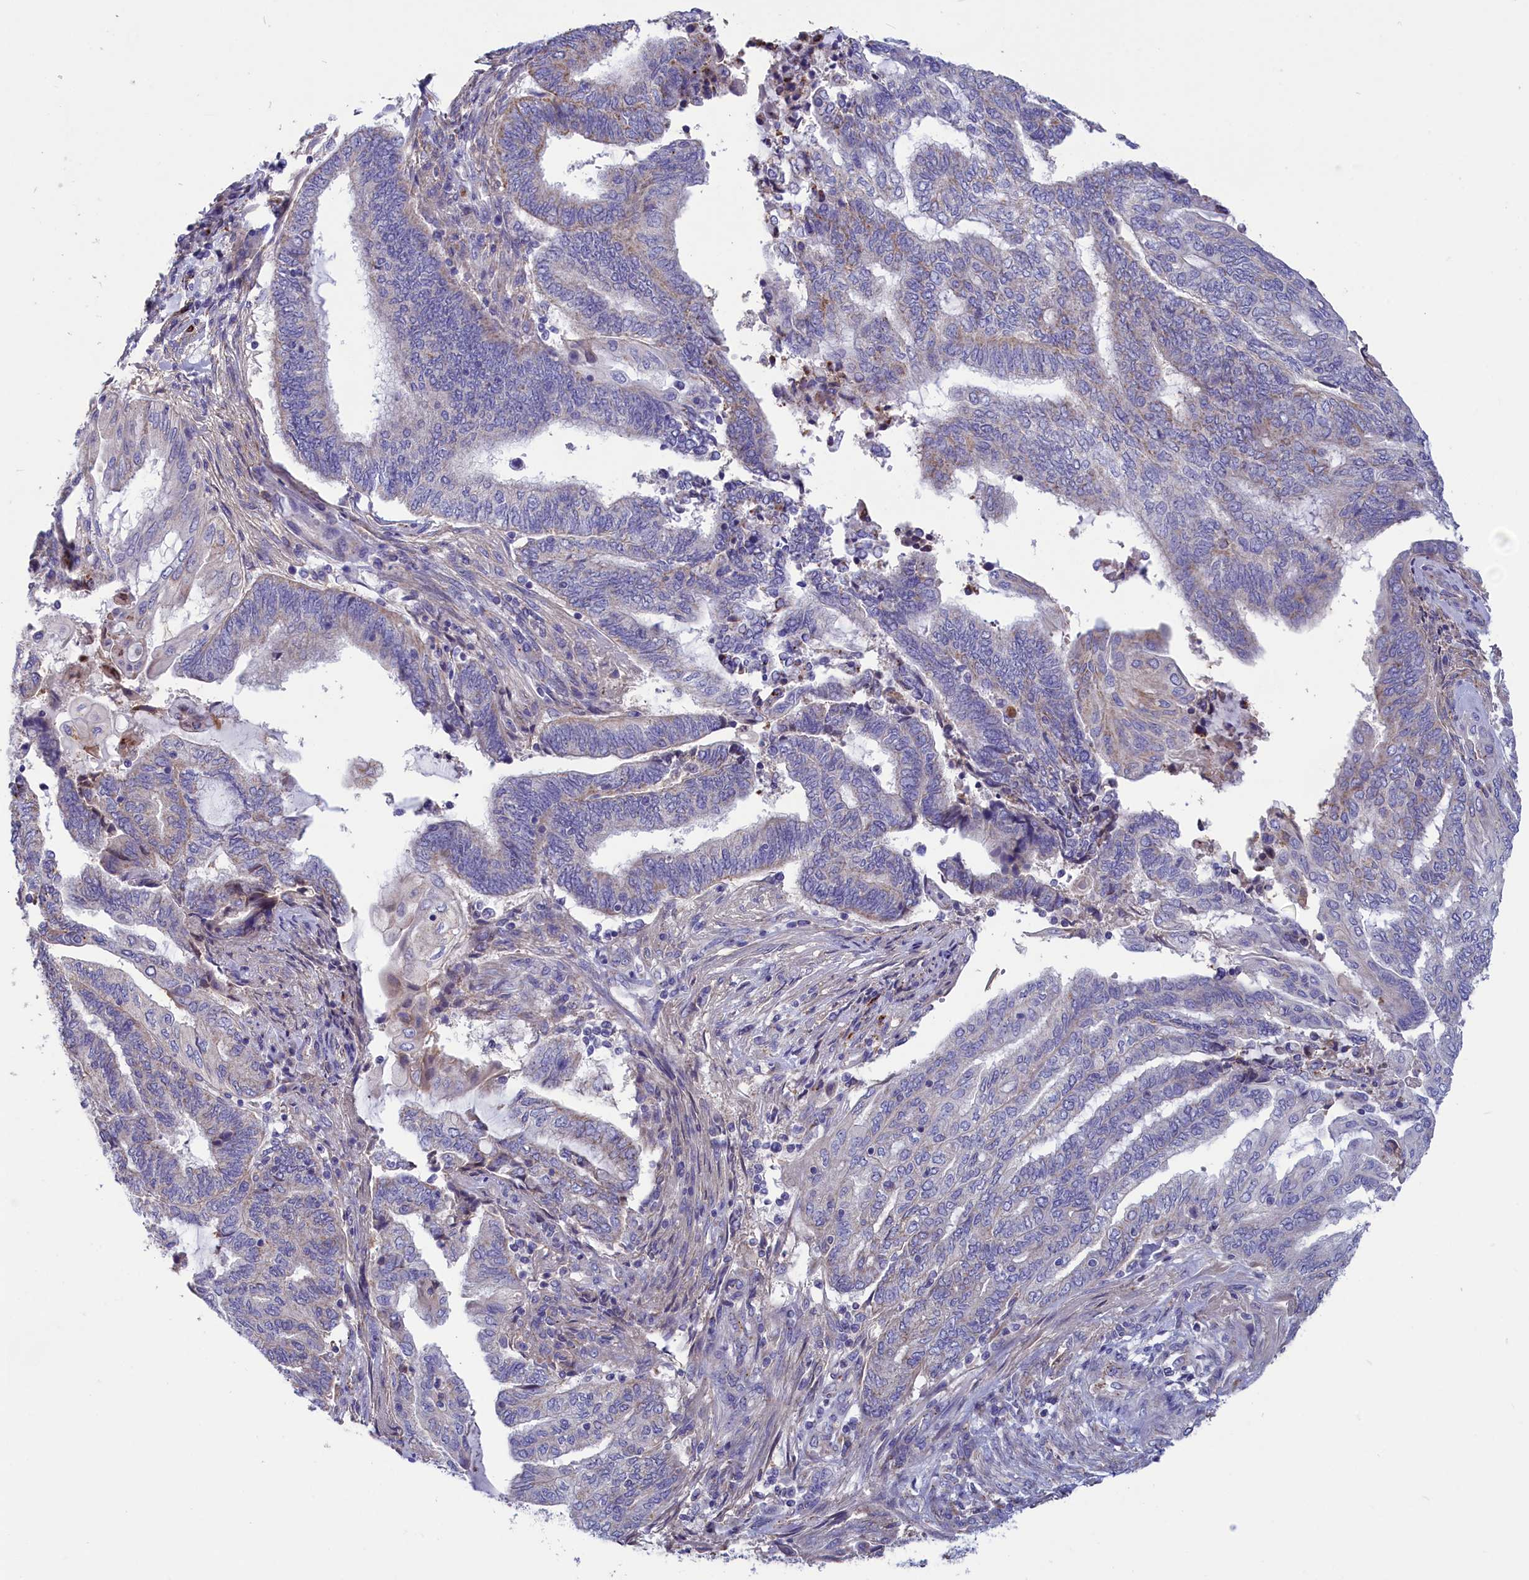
{"staining": {"intensity": "negative", "quantity": "none", "location": "none"}, "tissue": "endometrial cancer", "cell_type": "Tumor cells", "image_type": "cancer", "snomed": [{"axis": "morphology", "description": "Adenocarcinoma, NOS"}, {"axis": "topography", "description": "Uterus"}, {"axis": "topography", "description": "Endometrium"}], "caption": "Micrograph shows no protein positivity in tumor cells of adenocarcinoma (endometrial) tissue.", "gene": "WDR6", "patient": {"sex": "female", "age": 70}}